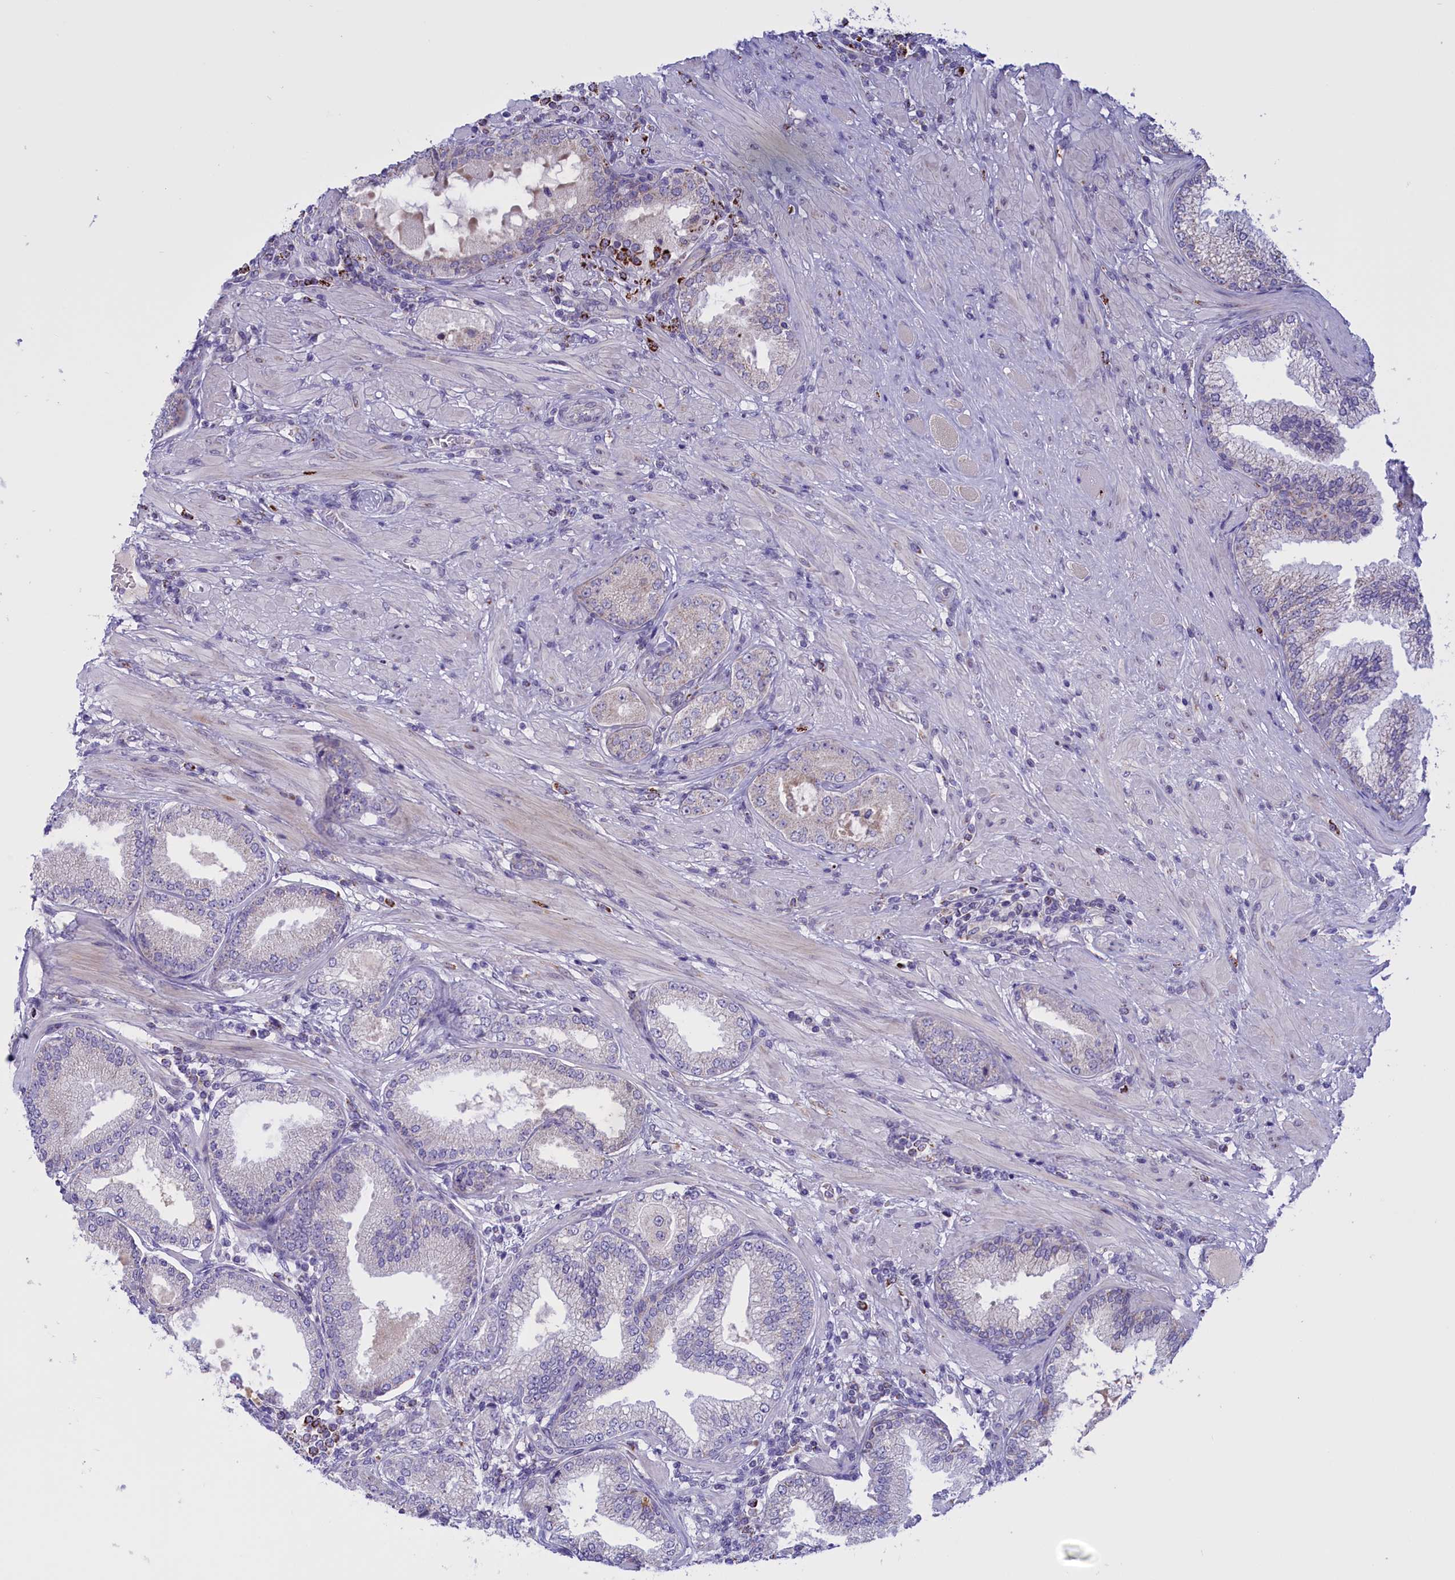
{"staining": {"intensity": "negative", "quantity": "none", "location": "none"}, "tissue": "prostate cancer", "cell_type": "Tumor cells", "image_type": "cancer", "snomed": [{"axis": "morphology", "description": "Adenocarcinoma, High grade"}, {"axis": "topography", "description": "Prostate"}], "caption": "Prostate cancer (high-grade adenocarcinoma) was stained to show a protein in brown. There is no significant expression in tumor cells.", "gene": "FAM149B1", "patient": {"sex": "male", "age": 71}}